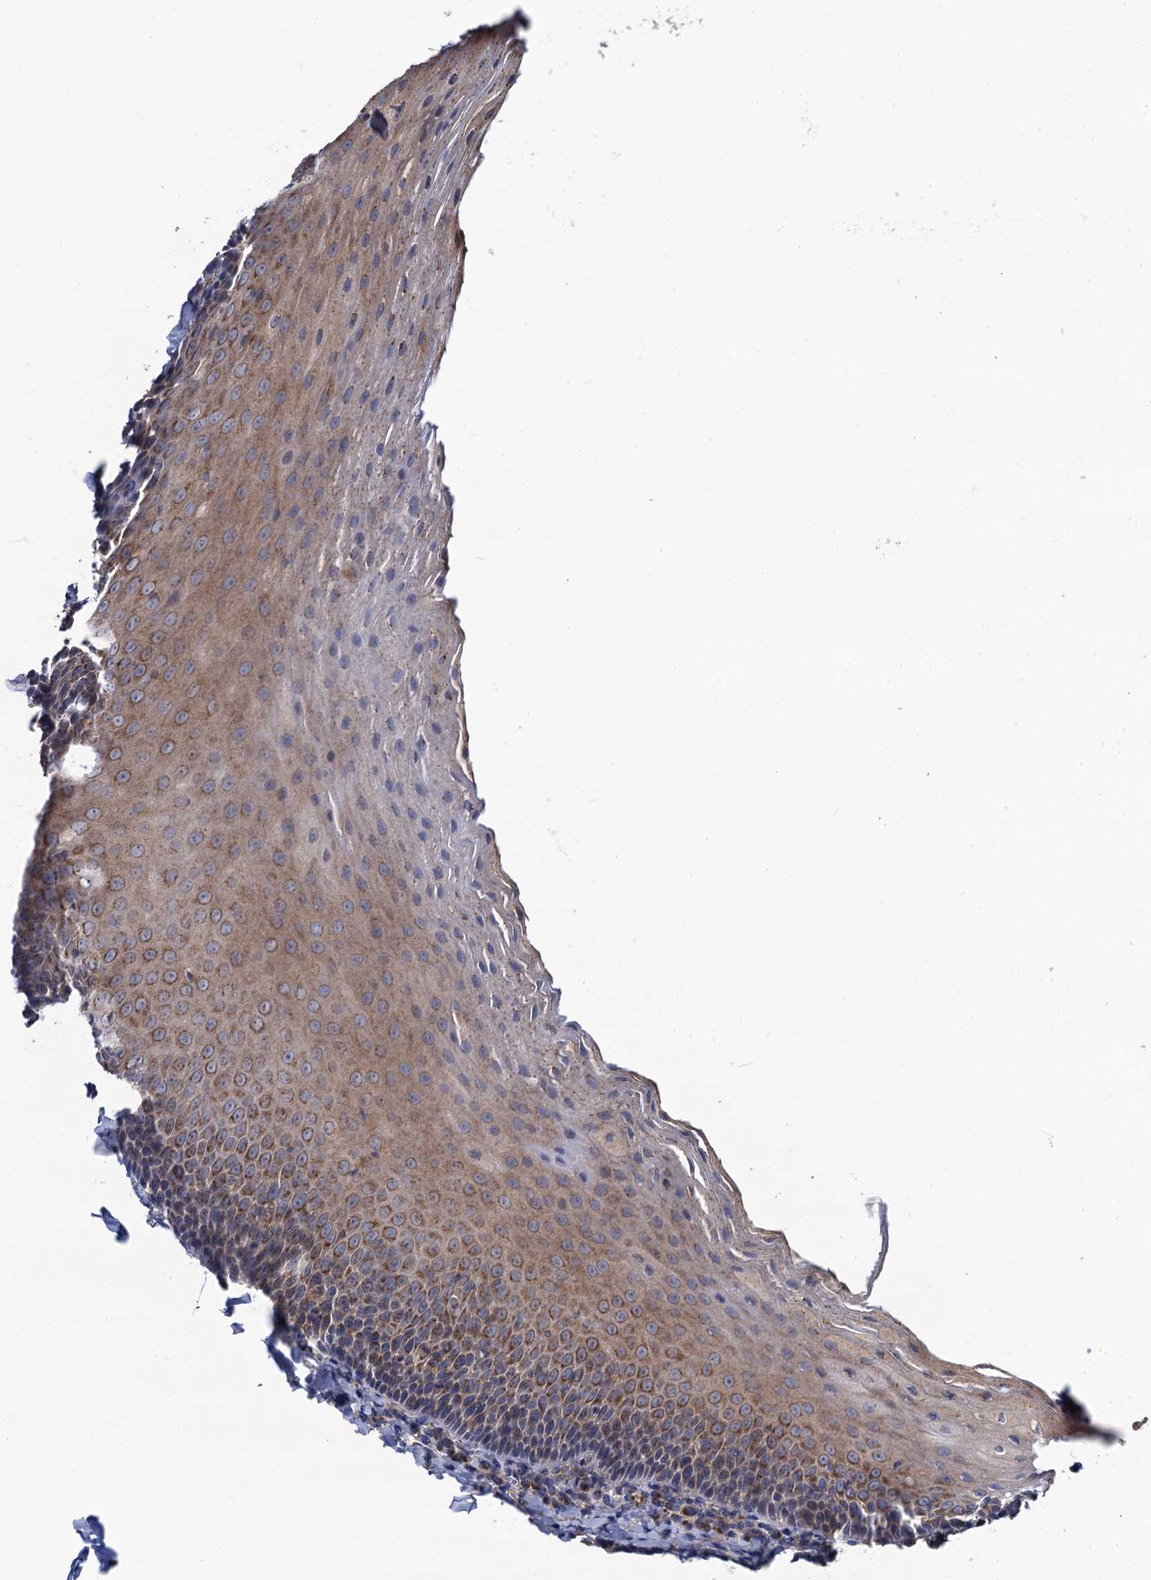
{"staining": {"intensity": "moderate", "quantity": "25%-75%", "location": "cytoplasmic/membranous"}, "tissue": "tonsil", "cell_type": "Germinal center cells", "image_type": "normal", "snomed": [{"axis": "morphology", "description": "Normal tissue, NOS"}, {"axis": "topography", "description": "Tonsil"}], "caption": "Protein expression analysis of benign tonsil displays moderate cytoplasmic/membranous expression in about 25%-75% of germinal center cells. (DAB = brown stain, brightfield microscopy at high magnification).", "gene": "DYDC1", "patient": {"sex": "male", "age": 27}}